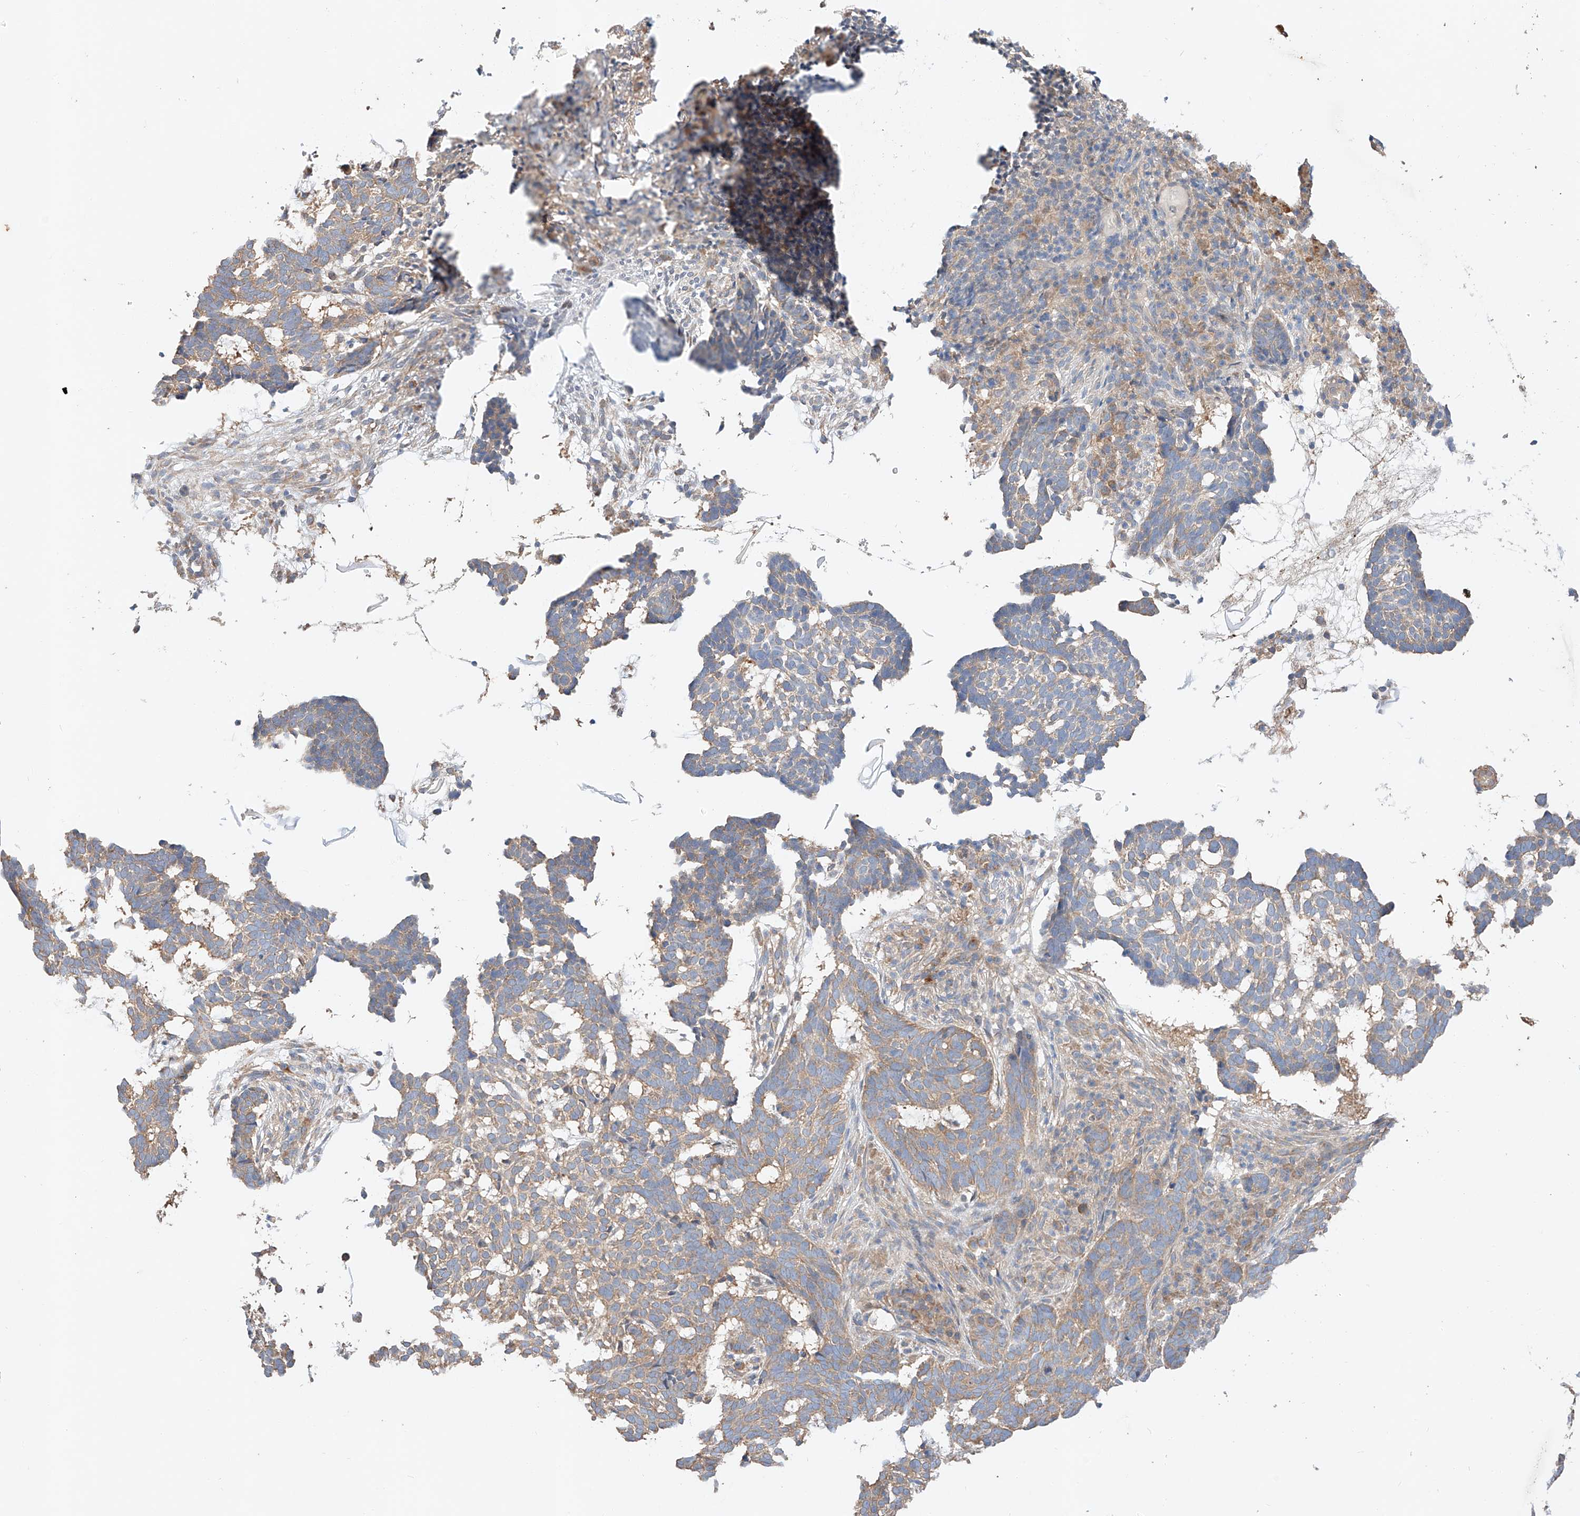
{"staining": {"intensity": "moderate", "quantity": ">75%", "location": "cytoplasmic/membranous"}, "tissue": "skin cancer", "cell_type": "Tumor cells", "image_type": "cancer", "snomed": [{"axis": "morphology", "description": "Basal cell carcinoma"}, {"axis": "topography", "description": "Skin"}], "caption": "Skin cancer (basal cell carcinoma) tissue displays moderate cytoplasmic/membranous expression in approximately >75% of tumor cells", "gene": "C6orf118", "patient": {"sex": "male", "age": 85}}